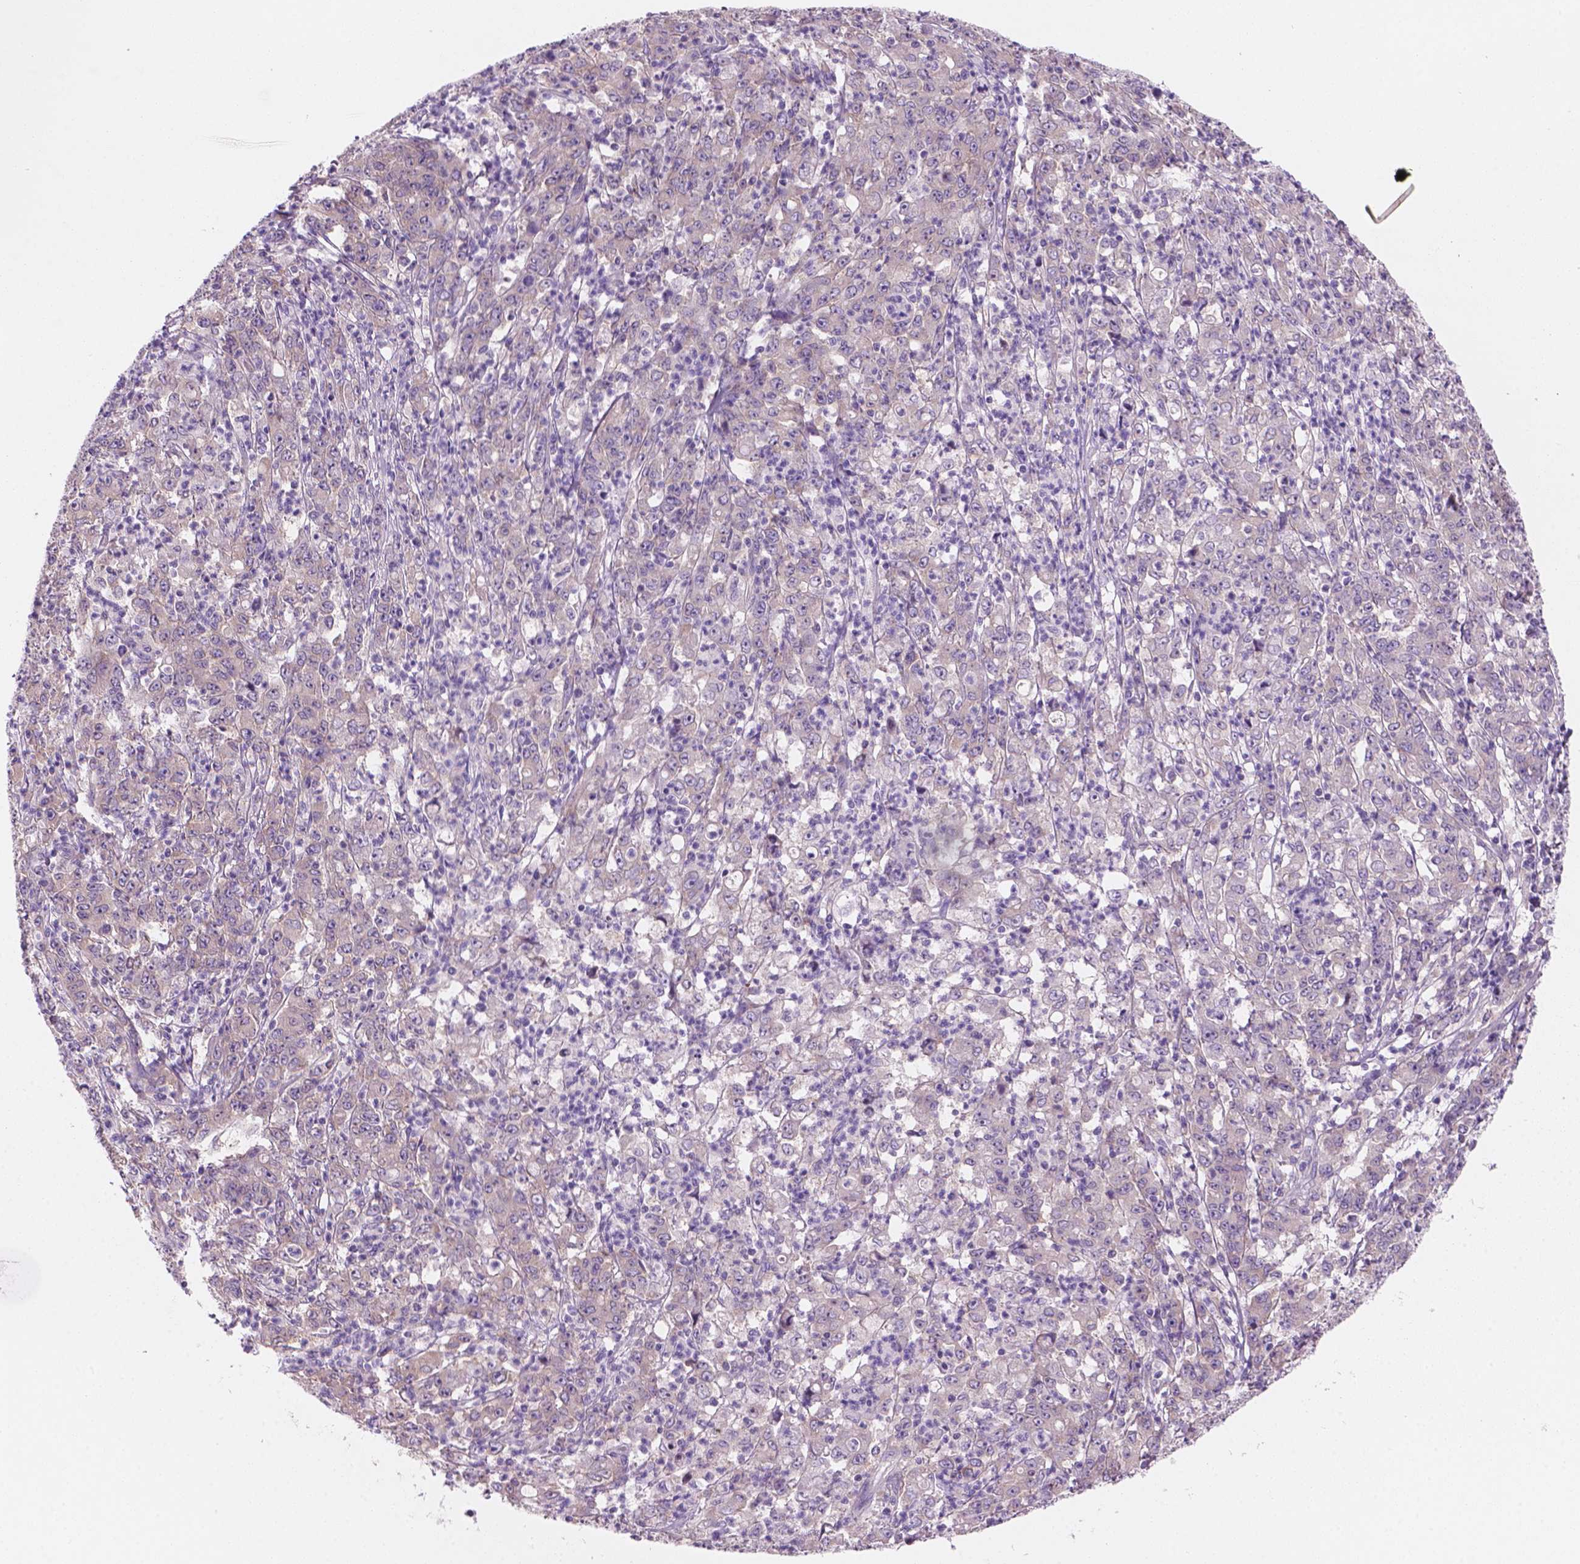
{"staining": {"intensity": "weak", "quantity": "<25%", "location": "cytoplasmic/membranous"}, "tissue": "stomach cancer", "cell_type": "Tumor cells", "image_type": "cancer", "snomed": [{"axis": "morphology", "description": "Adenocarcinoma, NOS"}, {"axis": "topography", "description": "Stomach, lower"}], "caption": "An image of adenocarcinoma (stomach) stained for a protein displays no brown staining in tumor cells. The staining is performed using DAB (3,3'-diaminobenzidine) brown chromogen with nuclei counter-stained in using hematoxylin.", "gene": "ENSG00000187186", "patient": {"sex": "female", "age": 71}}